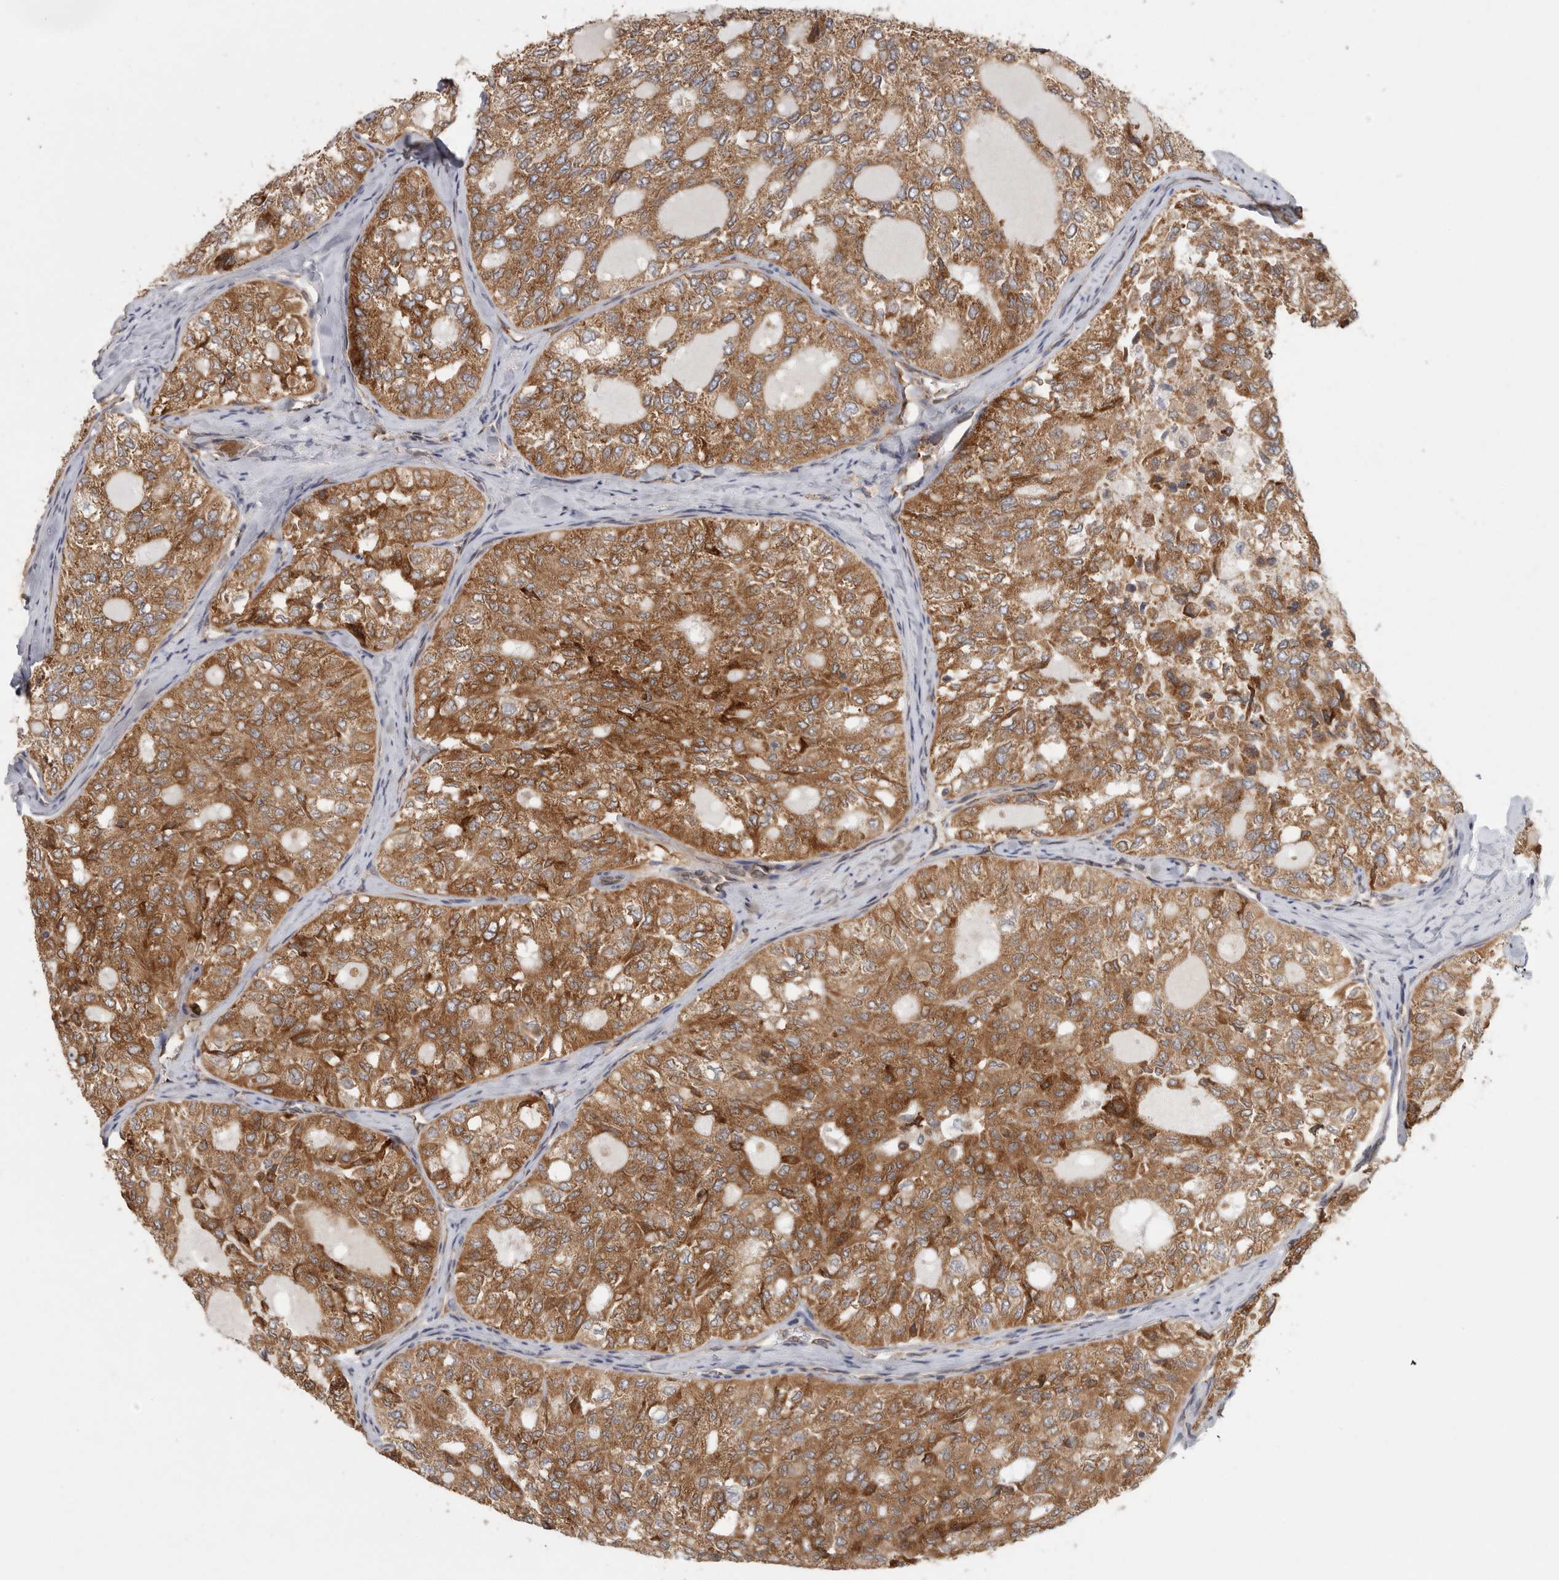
{"staining": {"intensity": "strong", "quantity": ">75%", "location": "cytoplasmic/membranous"}, "tissue": "thyroid cancer", "cell_type": "Tumor cells", "image_type": "cancer", "snomed": [{"axis": "morphology", "description": "Follicular adenoma carcinoma, NOS"}, {"axis": "topography", "description": "Thyroid gland"}], "caption": "Protein staining of thyroid cancer tissue exhibits strong cytoplasmic/membranous positivity in approximately >75% of tumor cells.", "gene": "BCAP29", "patient": {"sex": "male", "age": 75}}